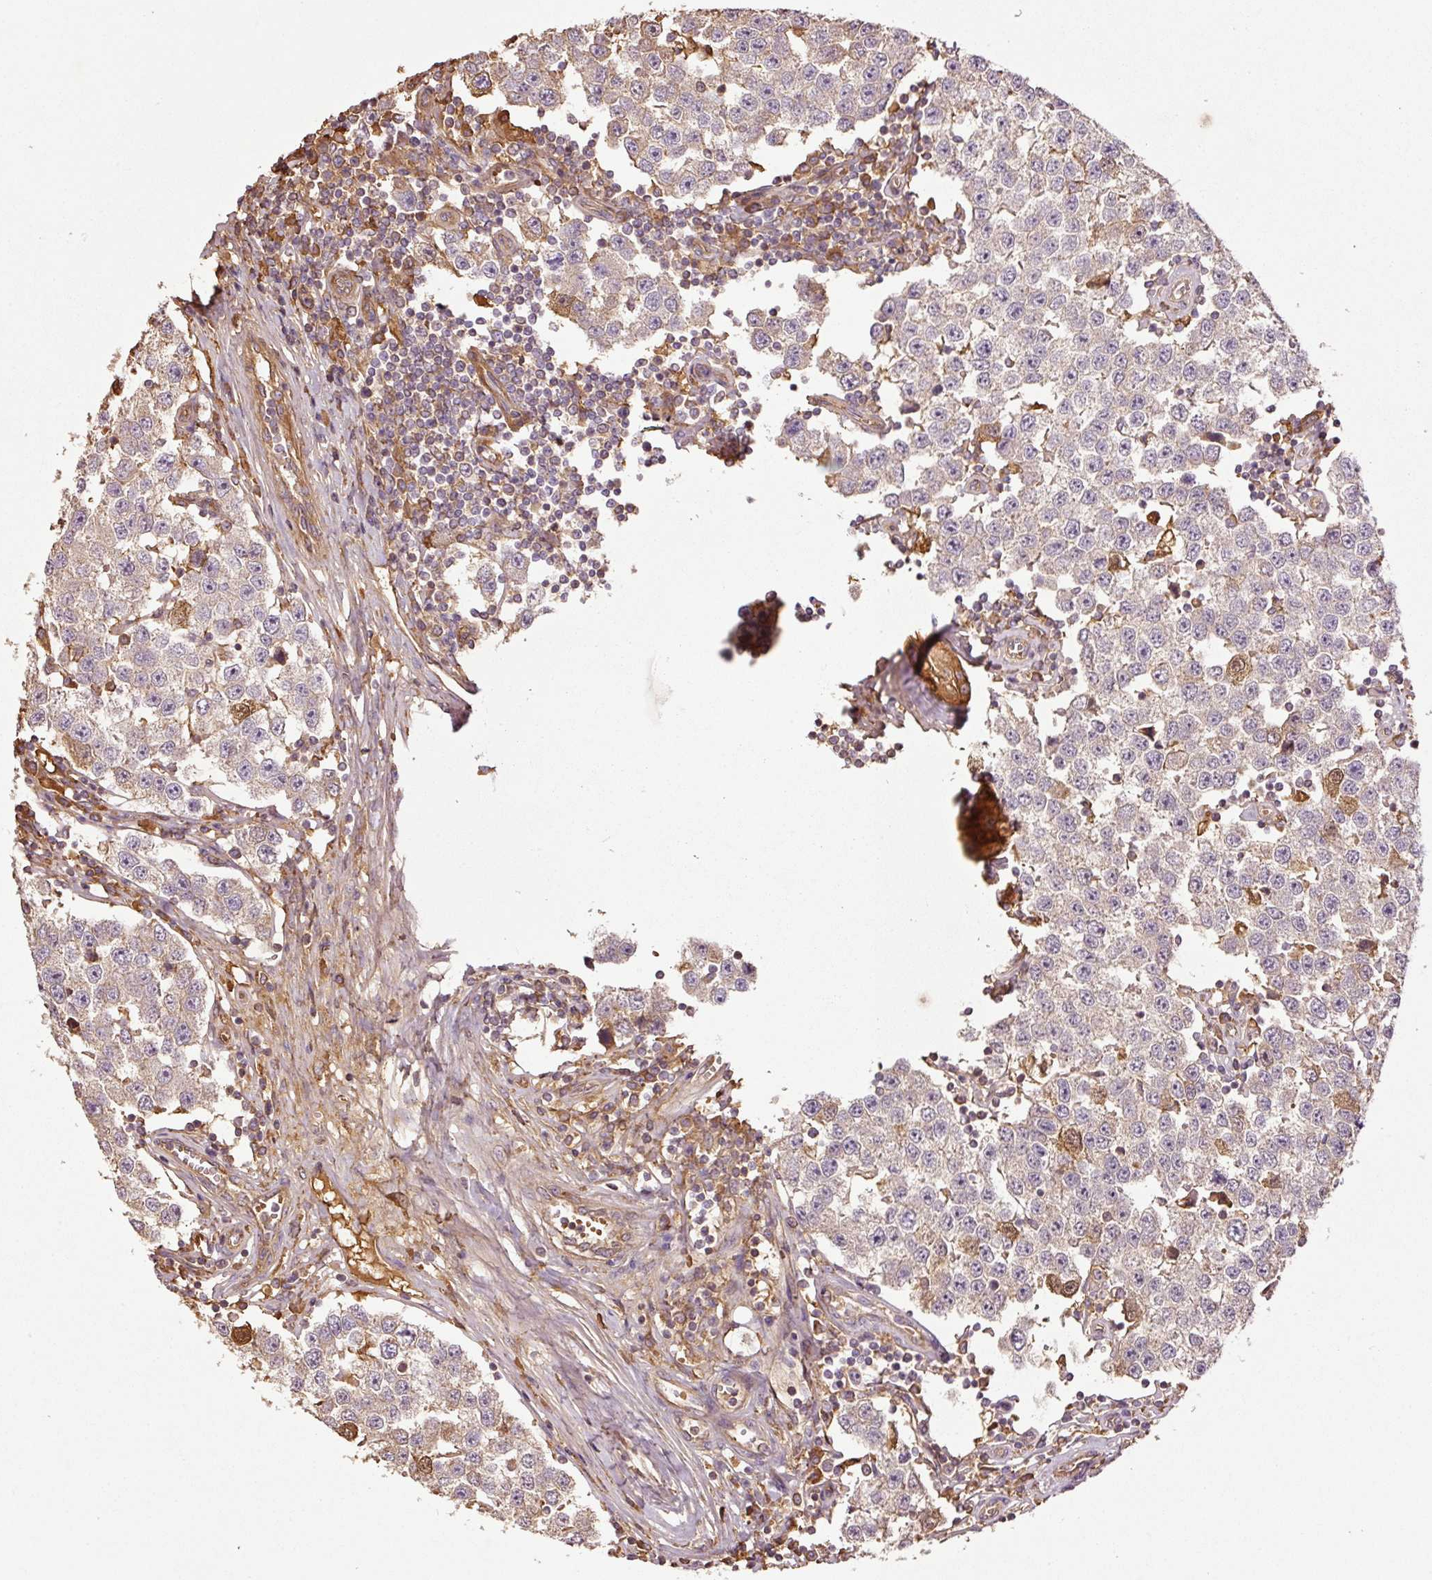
{"staining": {"intensity": "moderate", "quantity": "25%-75%", "location": "cytoplasmic/membranous,nuclear"}, "tissue": "testis cancer", "cell_type": "Tumor cells", "image_type": "cancer", "snomed": [{"axis": "morphology", "description": "Seminoma, NOS"}, {"axis": "topography", "description": "Testis"}], "caption": "Immunohistochemistry of human testis seminoma displays medium levels of moderate cytoplasmic/membranous and nuclear positivity in about 25%-75% of tumor cells.", "gene": "NID2", "patient": {"sex": "male", "age": 34}}